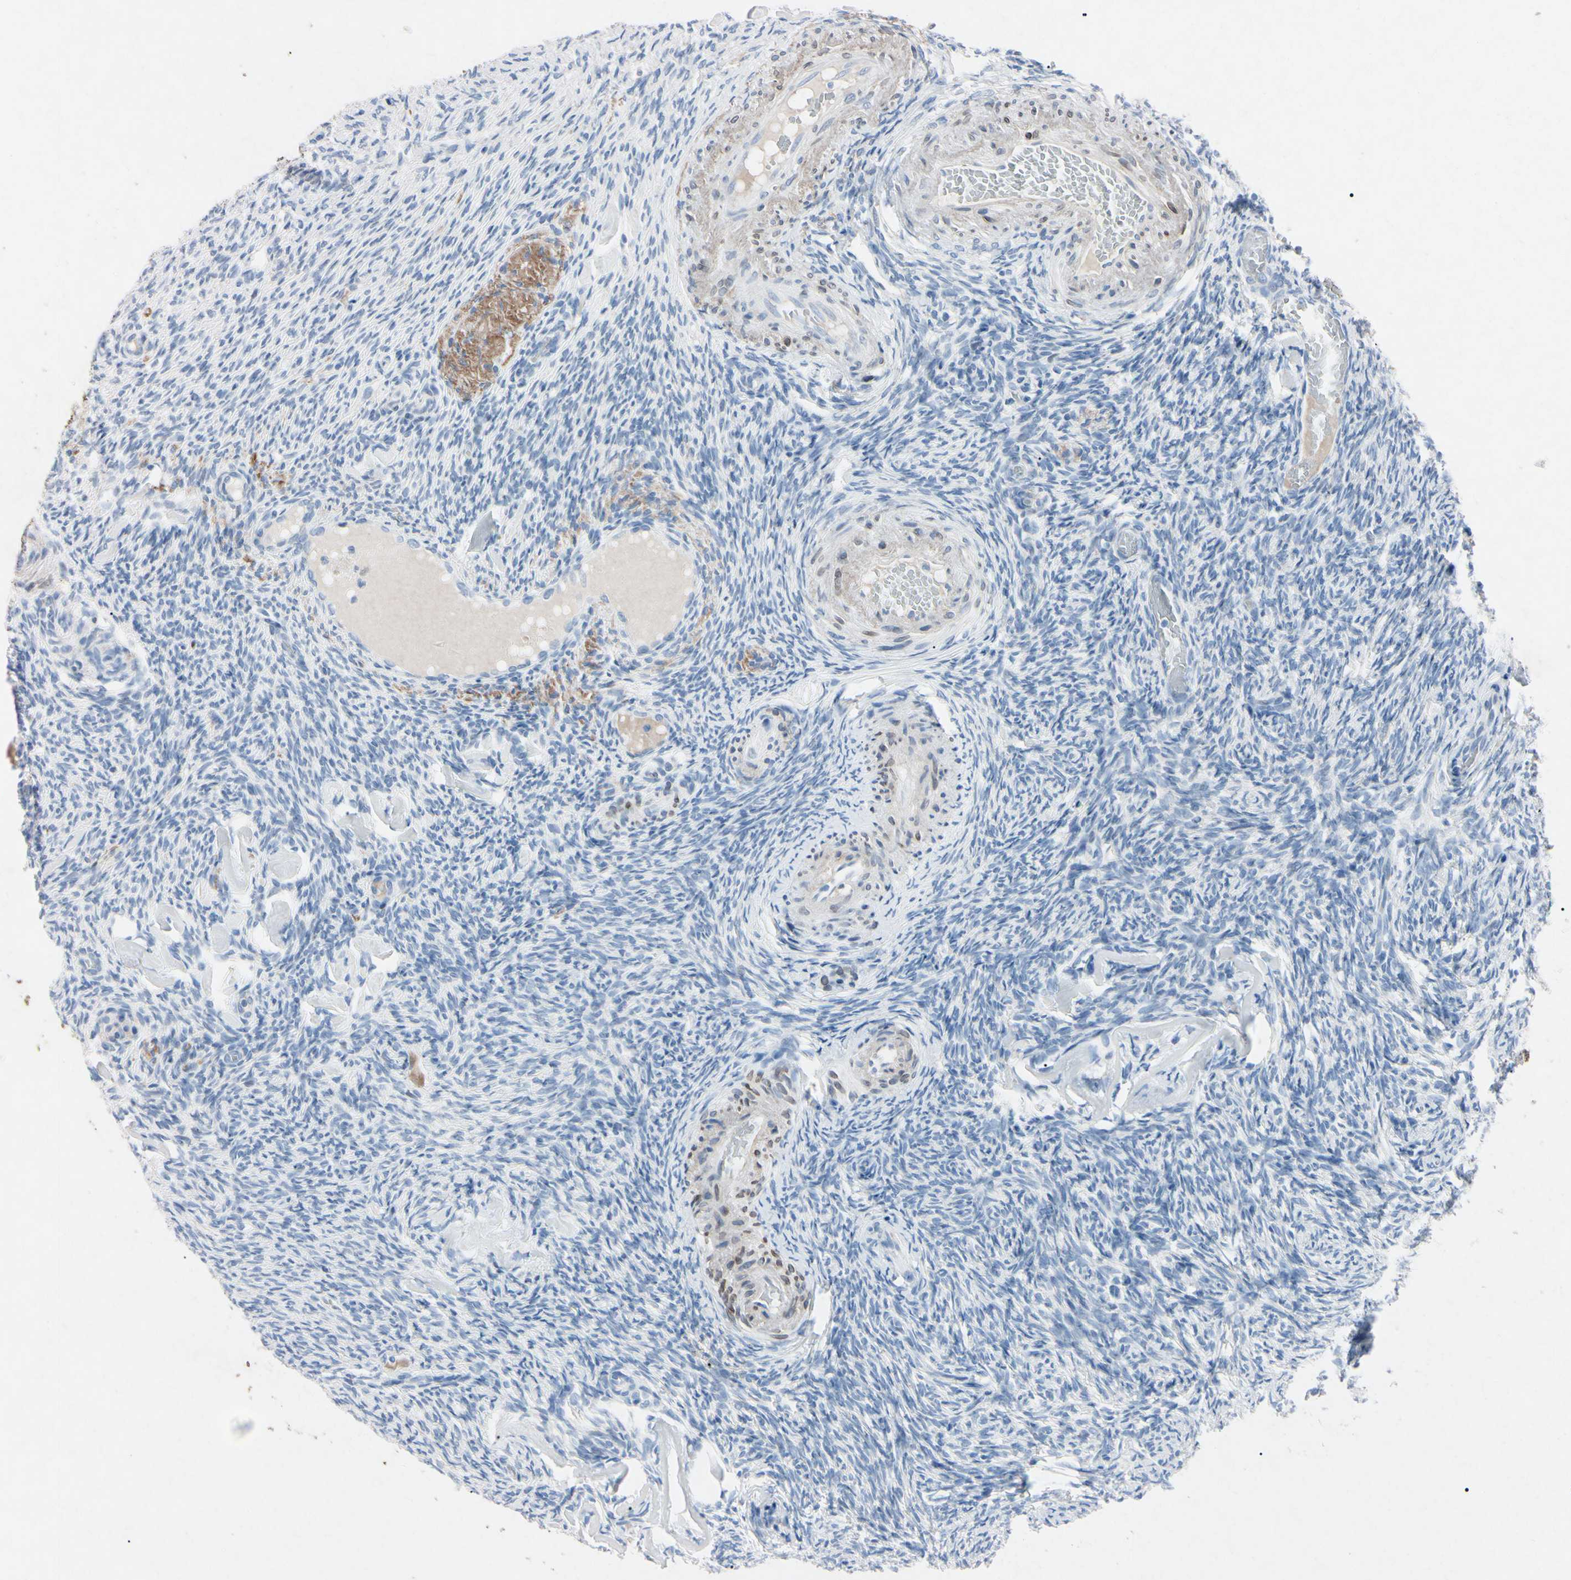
{"staining": {"intensity": "negative", "quantity": "none", "location": "none"}, "tissue": "ovary", "cell_type": "Ovarian stroma cells", "image_type": "normal", "snomed": [{"axis": "morphology", "description": "Normal tissue, NOS"}, {"axis": "topography", "description": "Ovary"}], "caption": "Immunohistochemistry photomicrograph of benign ovary: human ovary stained with DAB exhibits no significant protein expression in ovarian stroma cells. Nuclei are stained in blue.", "gene": "ELN", "patient": {"sex": "female", "age": 60}}